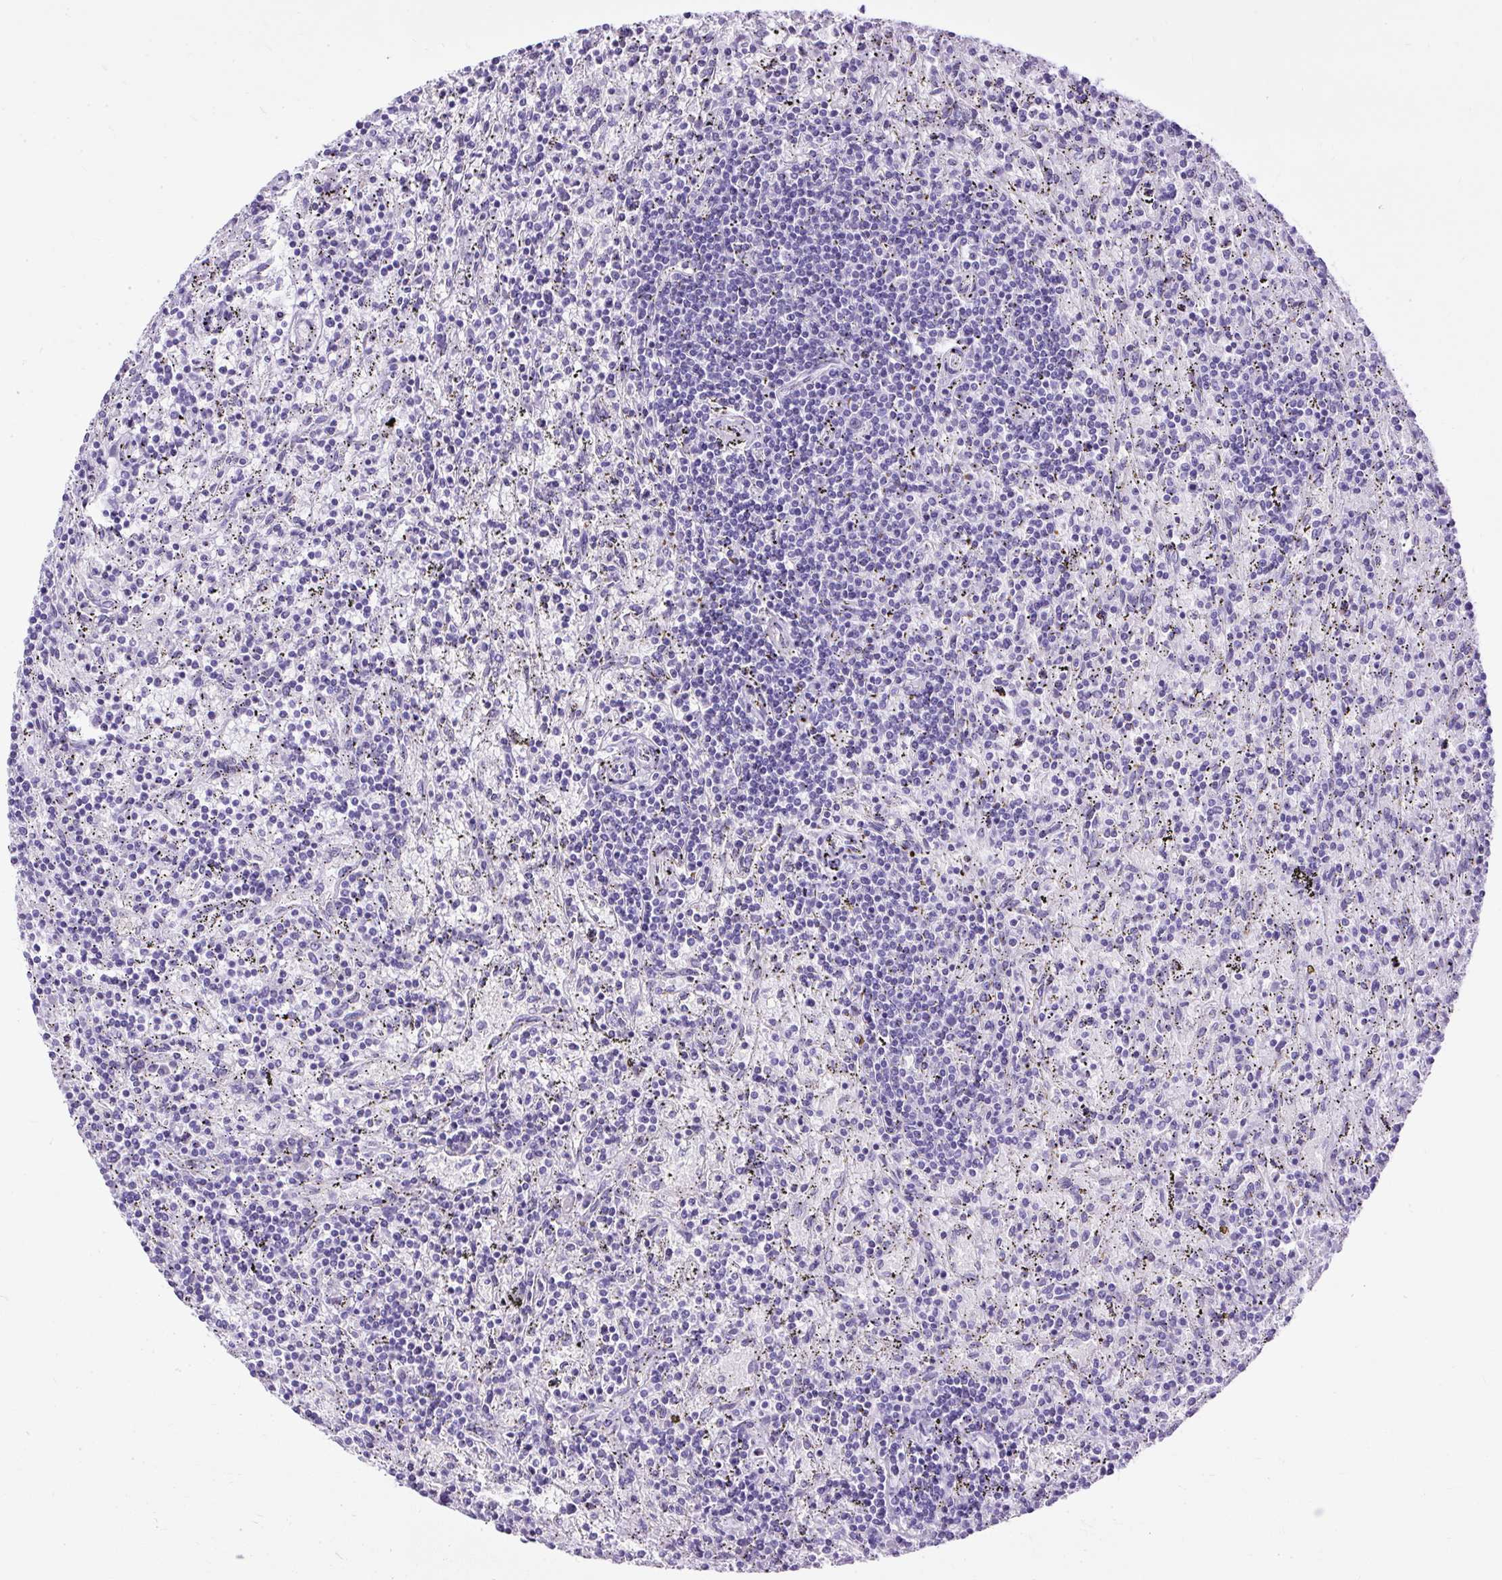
{"staining": {"intensity": "negative", "quantity": "none", "location": "none"}, "tissue": "lymphoma", "cell_type": "Tumor cells", "image_type": "cancer", "snomed": [{"axis": "morphology", "description": "Malignant lymphoma, non-Hodgkin's type, Low grade"}, {"axis": "topography", "description": "Spleen"}], "caption": "DAB immunohistochemical staining of human lymphoma shows no significant positivity in tumor cells.", "gene": "UPP1", "patient": {"sex": "male", "age": 76}}